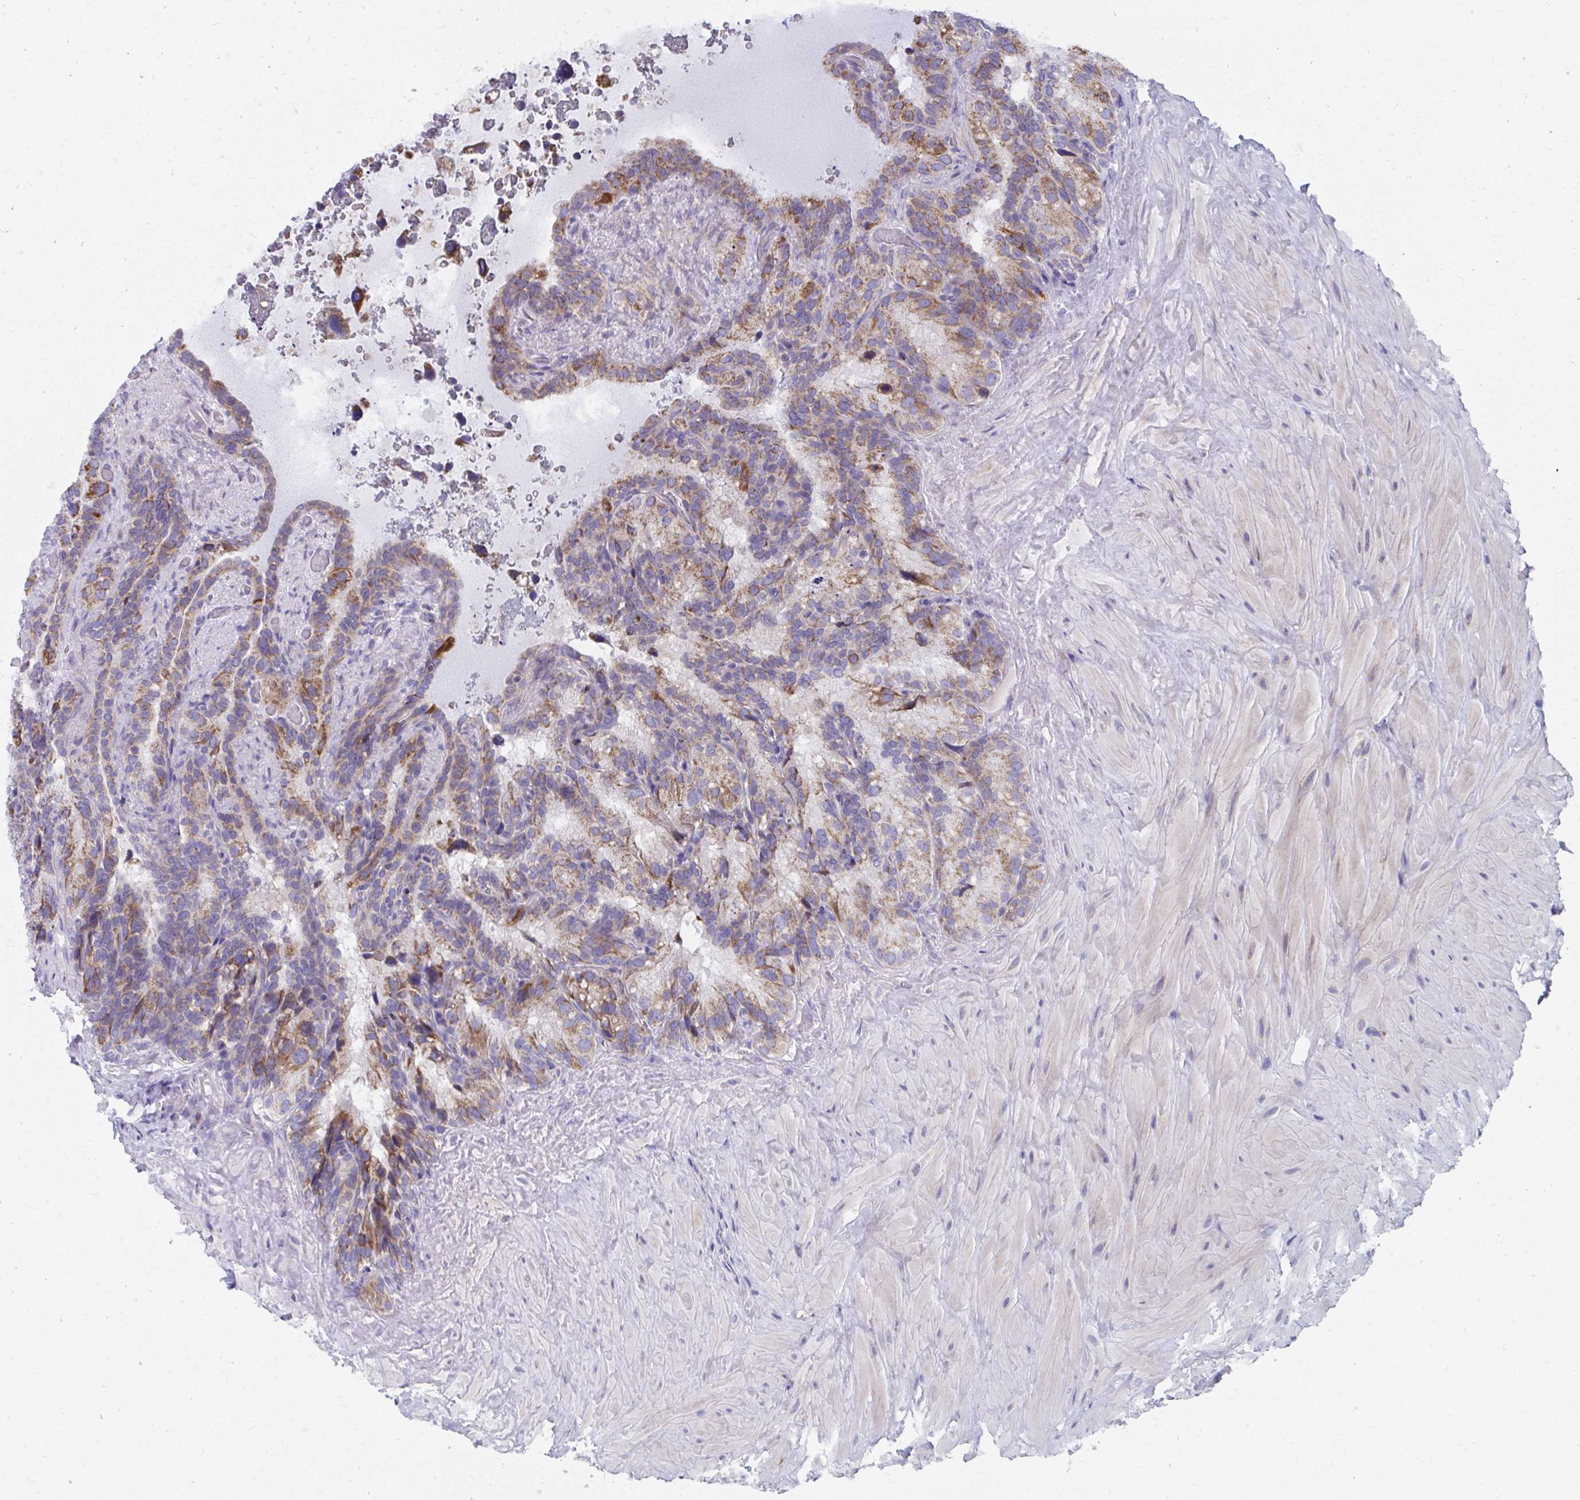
{"staining": {"intensity": "moderate", "quantity": "25%-75%", "location": "cytoplasmic/membranous"}, "tissue": "seminal vesicle", "cell_type": "Glandular cells", "image_type": "normal", "snomed": [{"axis": "morphology", "description": "Normal tissue, NOS"}, {"axis": "topography", "description": "Seminal veicle"}], "caption": "Immunohistochemical staining of benign seminal vesicle demonstrates moderate cytoplasmic/membranous protein expression in approximately 25%-75% of glandular cells. The staining is performed using DAB (3,3'-diaminobenzidine) brown chromogen to label protein expression. The nuclei are counter-stained blue using hematoxylin.", "gene": "RCC1L", "patient": {"sex": "male", "age": 60}}